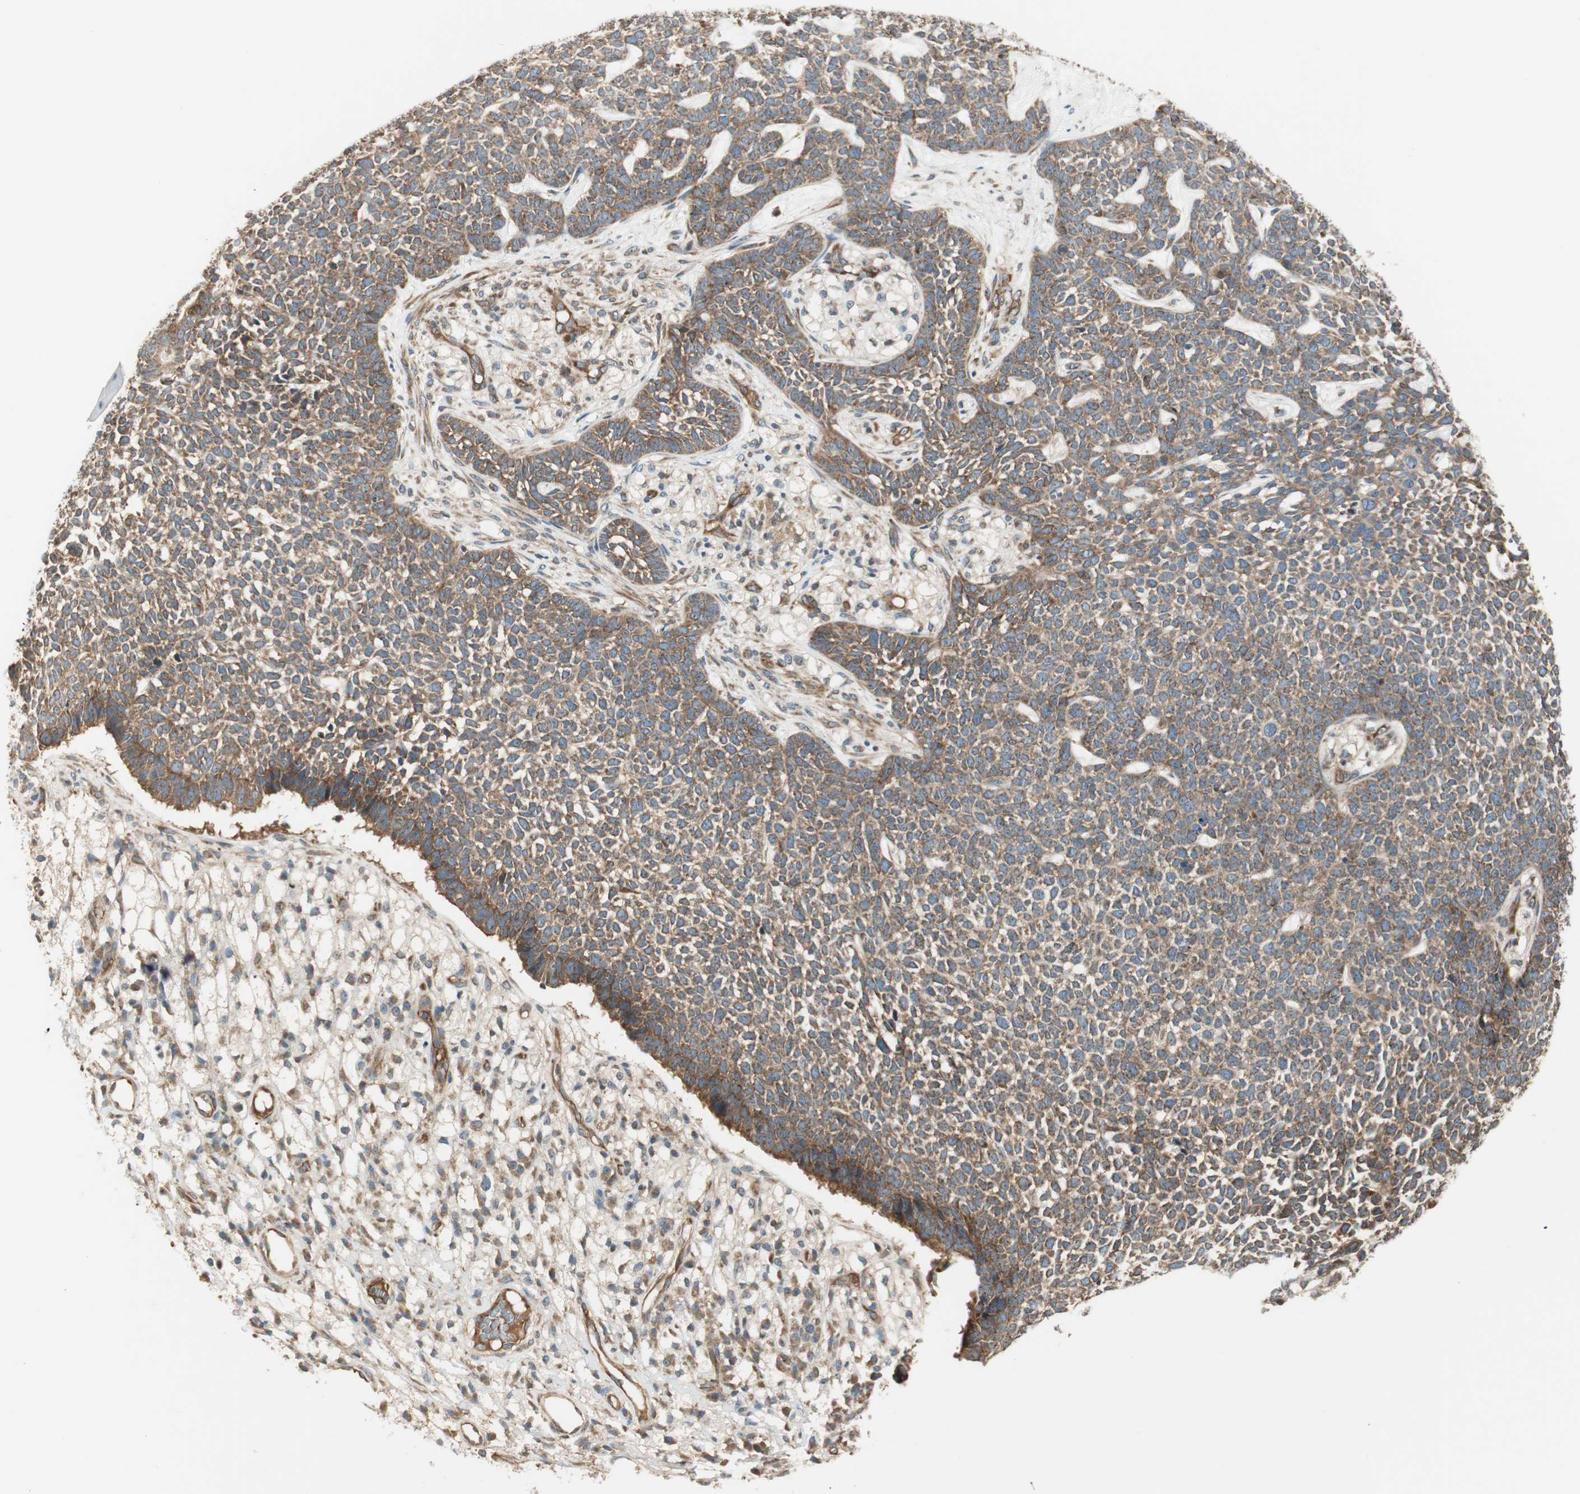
{"staining": {"intensity": "moderate", "quantity": ">75%", "location": "cytoplasmic/membranous"}, "tissue": "skin cancer", "cell_type": "Tumor cells", "image_type": "cancer", "snomed": [{"axis": "morphology", "description": "Basal cell carcinoma"}, {"axis": "topography", "description": "Skin"}], "caption": "Skin basal cell carcinoma stained with IHC reveals moderate cytoplasmic/membranous positivity in approximately >75% of tumor cells.", "gene": "CTTNBP2NL", "patient": {"sex": "female", "age": 84}}